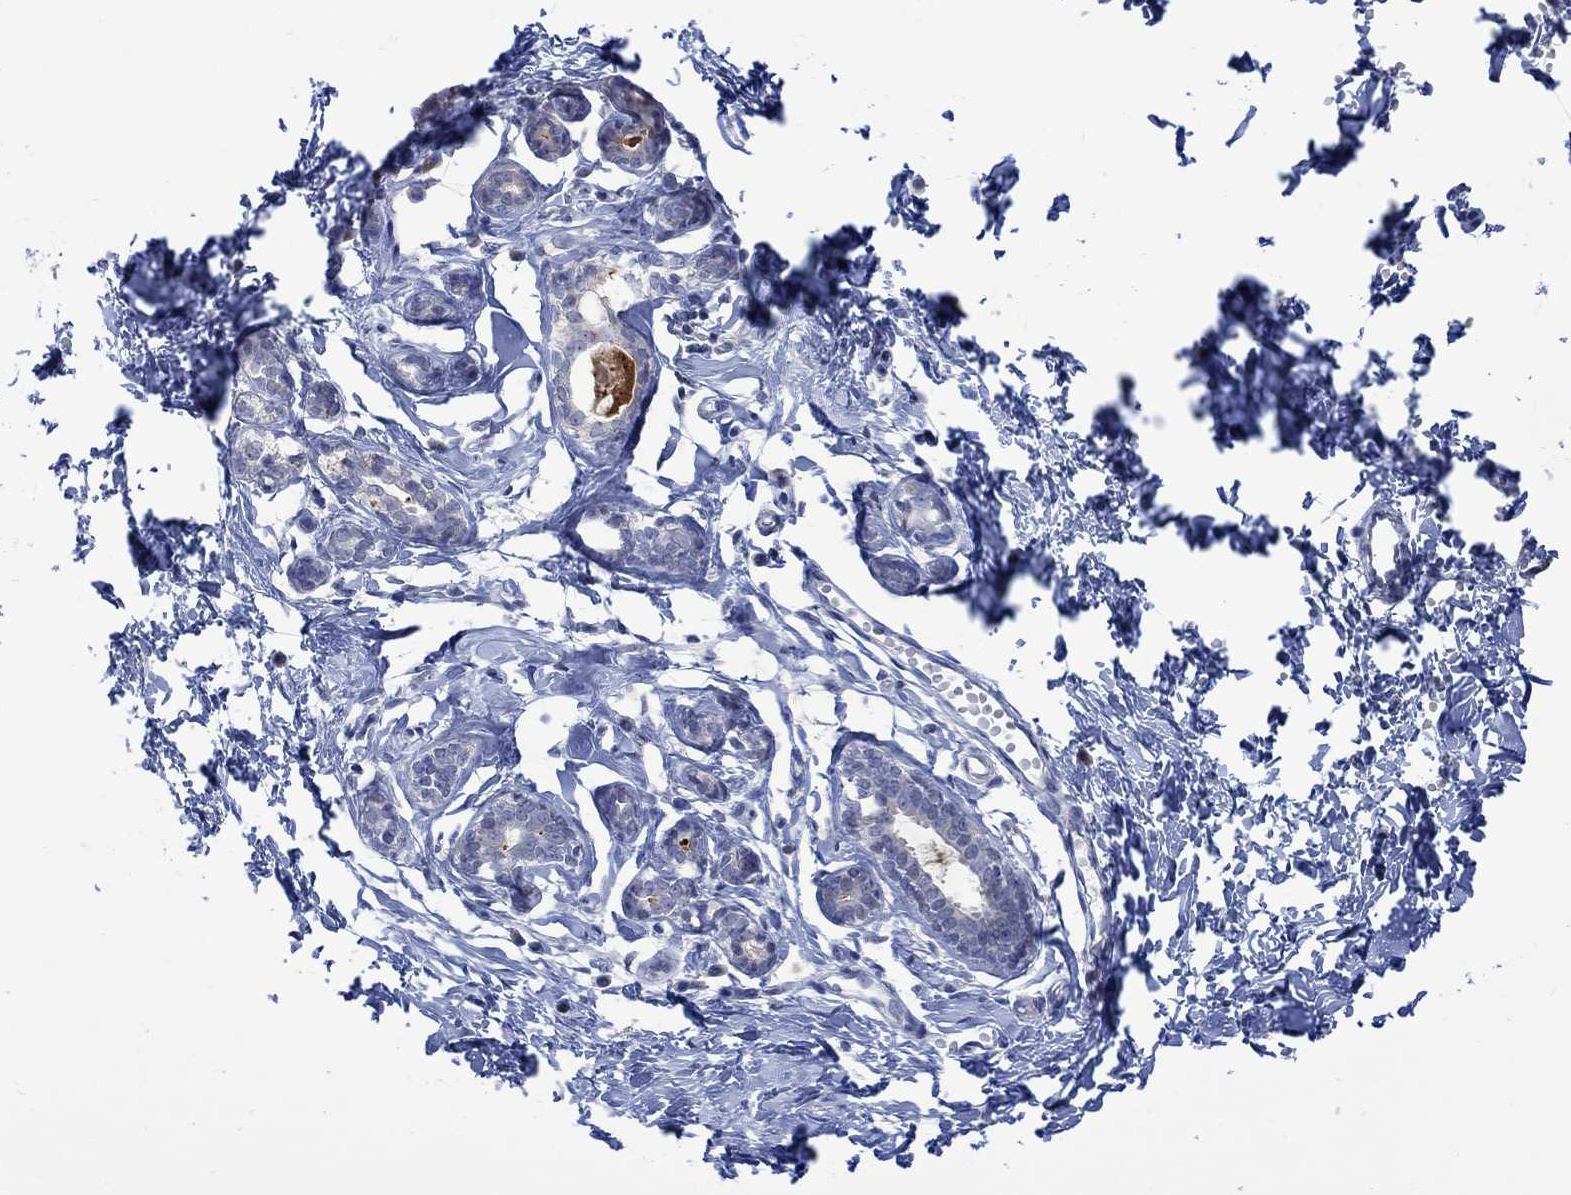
{"staining": {"intensity": "negative", "quantity": "none", "location": "none"}, "tissue": "breast", "cell_type": "Glandular cells", "image_type": "normal", "snomed": [{"axis": "morphology", "description": "Normal tissue, NOS"}, {"axis": "topography", "description": "Breast"}], "caption": "The histopathology image shows no significant staining in glandular cells of breast.", "gene": "DCX", "patient": {"sex": "female", "age": 37}}